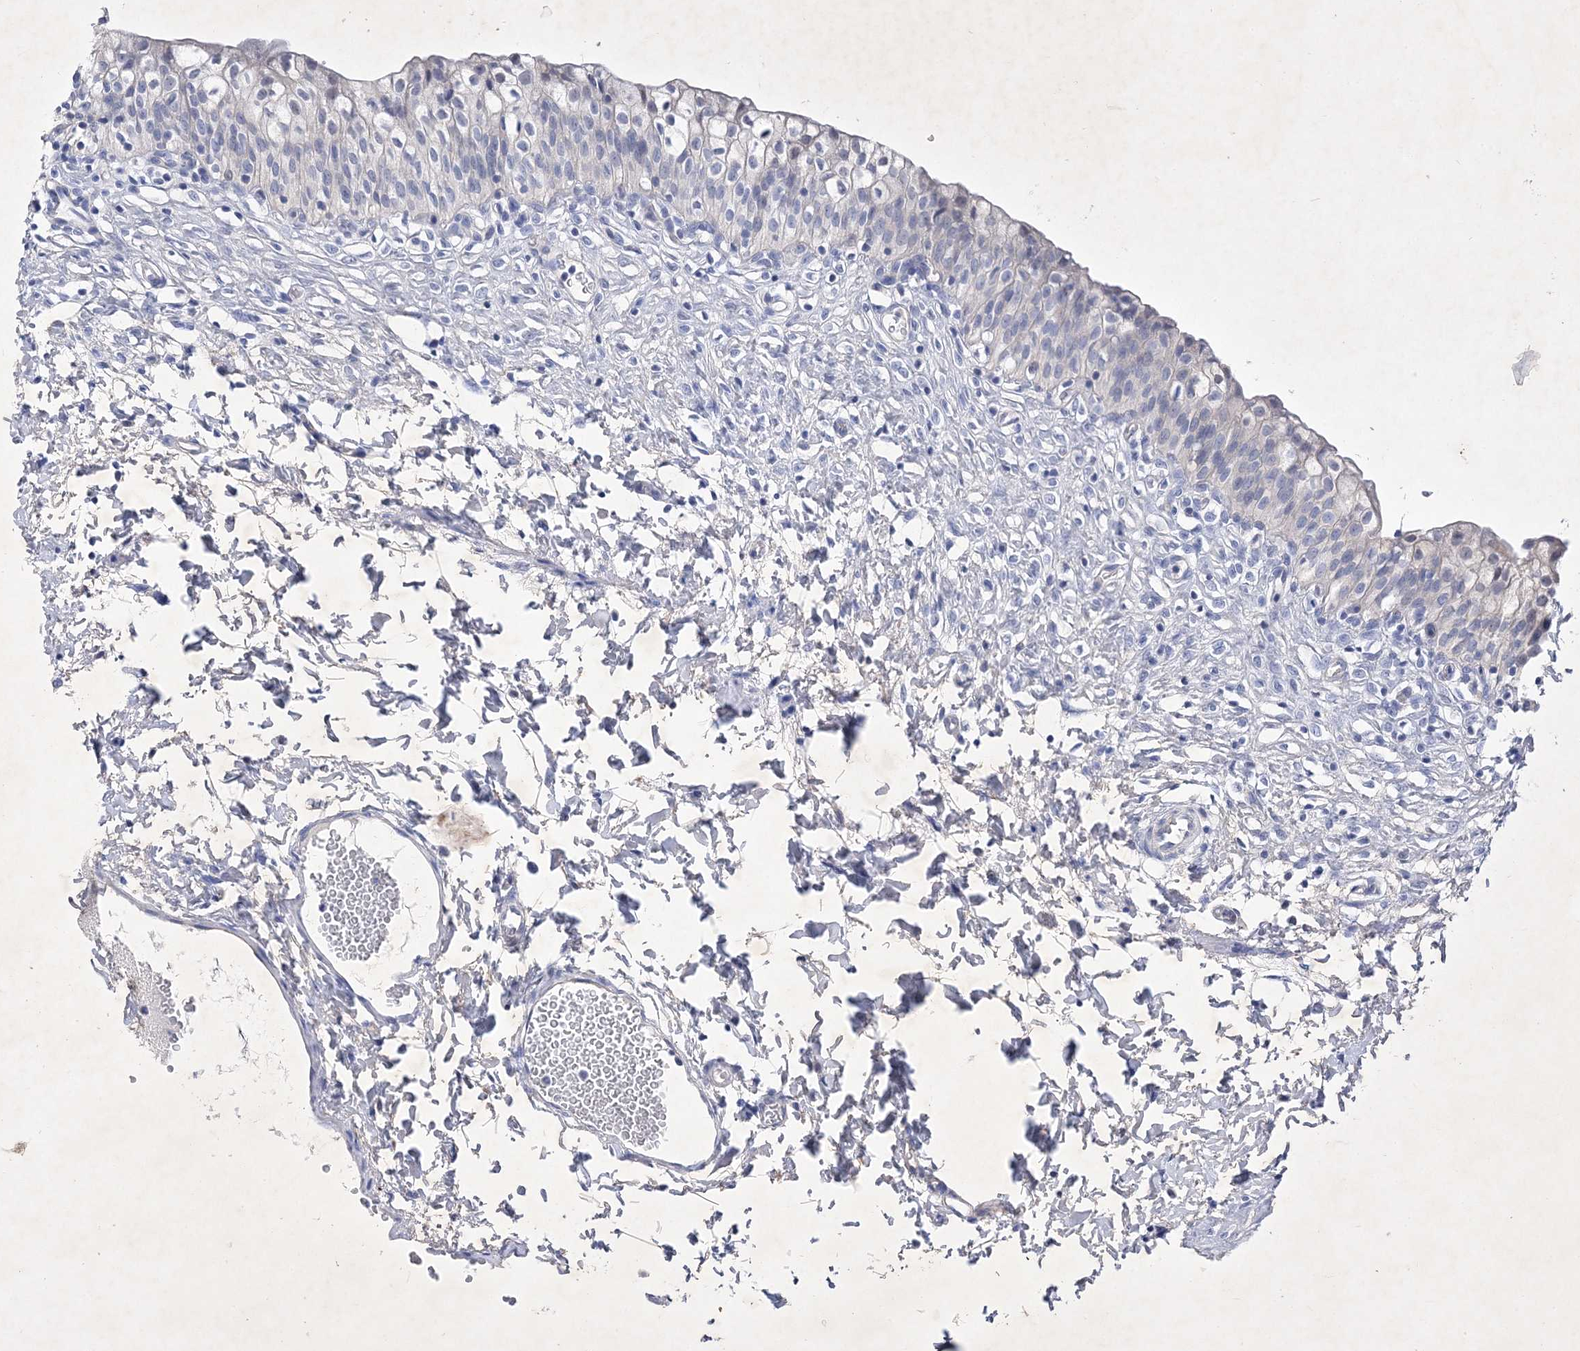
{"staining": {"intensity": "negative", "quantity": "none", "location": "none"}, "tissue": "urinary bladder", "cell_type": "Urothelial cells", "image_type": "normal", "snomed": [{"axis": "morphology", "description": "Normal tissue, NOS"}, {"axis": "topography", "description": "Urinary bladder"}], "caption": "Immunohistochemistry histopathology image of normal urinary bladder: urinary bladder stained with DAB demonstrates no significant protein expression in urothelial cells.", "gene": "GPN1", "patient": {"sex": "male", "age": 55}}